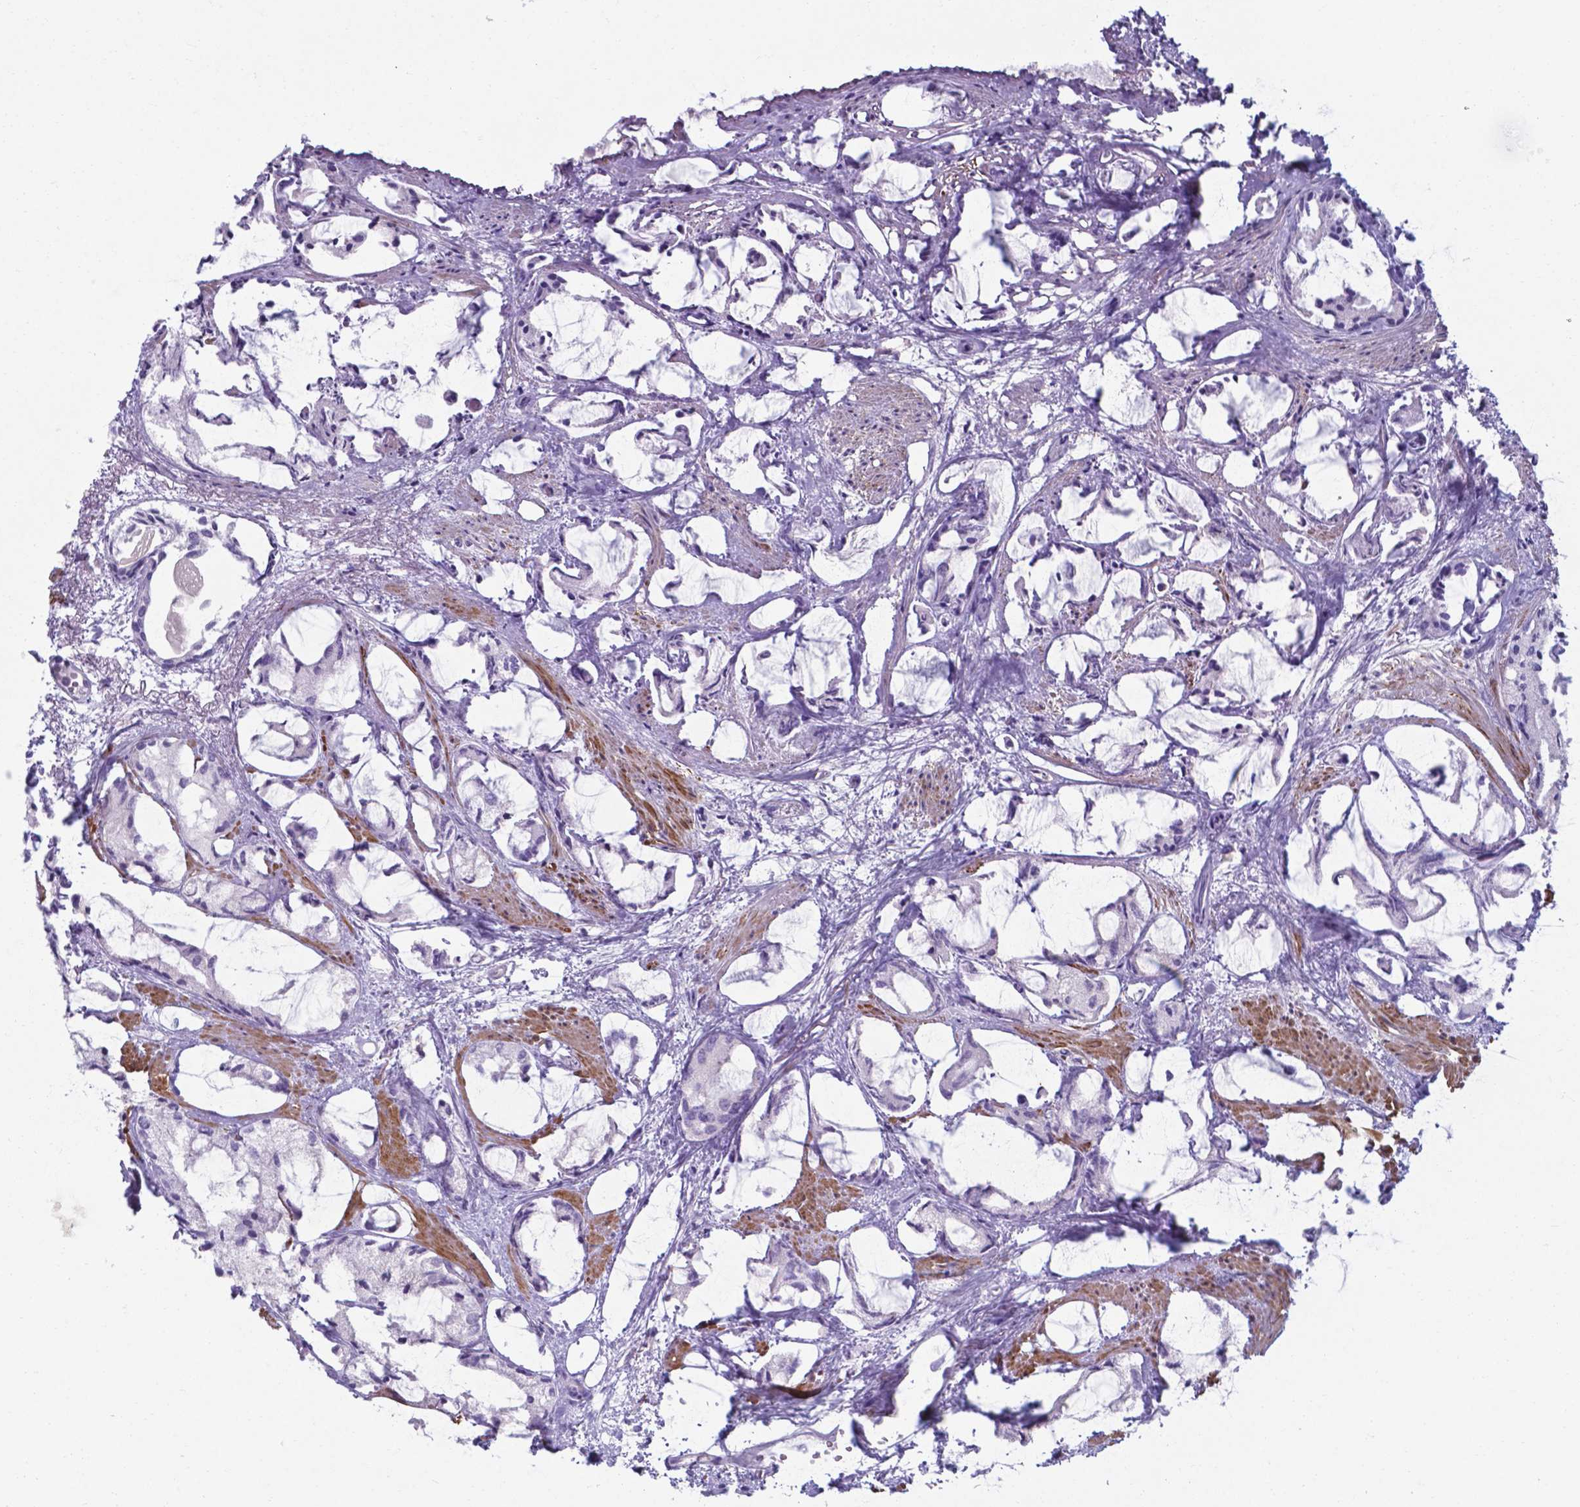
{"staining": {"intensity": "negative", "quantity": "none", "location": "none"}, "tissue": "prostate cancer", "cell_type": "Tumor cells", "image_type": "cancer", "snomed": [{"axis": "morphology", "description": "Adenocarcinoma, High grade"}, {"axis": "topography", "description": "Prostate"}], "caption": "Immunohistochemistry (IHC) of human prostate cancer (adenocarcinoma (high-grade)) displays no staining in tumor cells.", "gene": "AP5B1", "patient": {"sex": "male", "age": 85}}